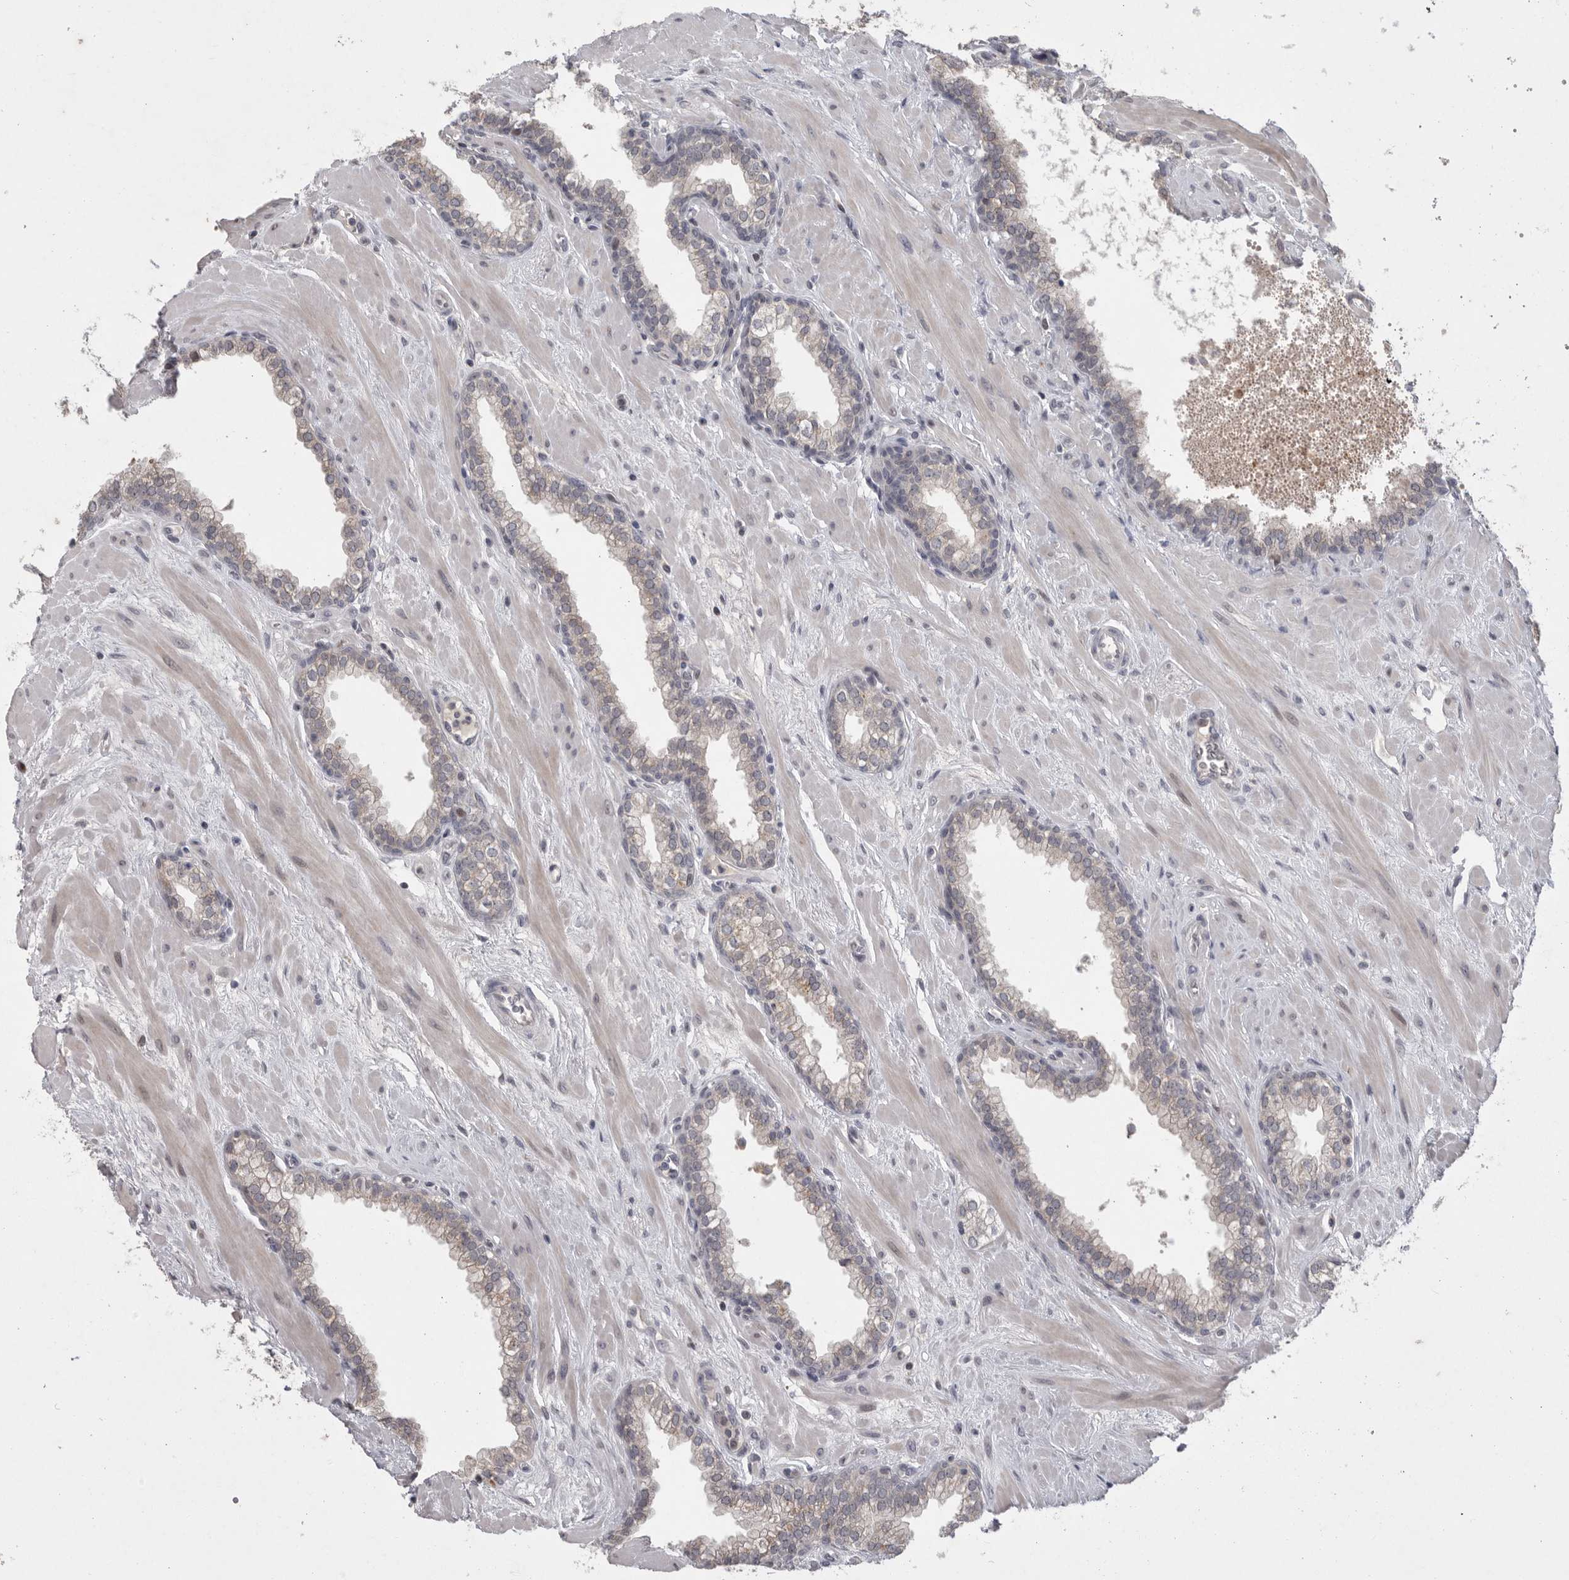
{"staining": {"intensity": "weak", "quantity": "<25%", "location": "cytoplasmic/membranous"}, "tissue": "prostate", "cell_type": "Glandular cells", "image_type": "normal", "snomed": [{"axis": "morphology", "description": "Normal tissue, NOS"}, {"axis": "morphology", "description": "Urothelial carcinoma, Low grade"}, {"axis": "topography", "description": "Urinary bladder"}, {"axis": "topography", "description": "Prostate"}], "caption": "IHC of benign prostate exhibits no expression in glandular cells. The staining was performed using DAB (3,3'-diaminobenzidine) to visualize the protein expression in brown, while the nuclei were stained in blue with hematoxylin (Magnification: 20x).", "gene": "MAN2A1", "patient": {"sex": "male", "age": 60}}